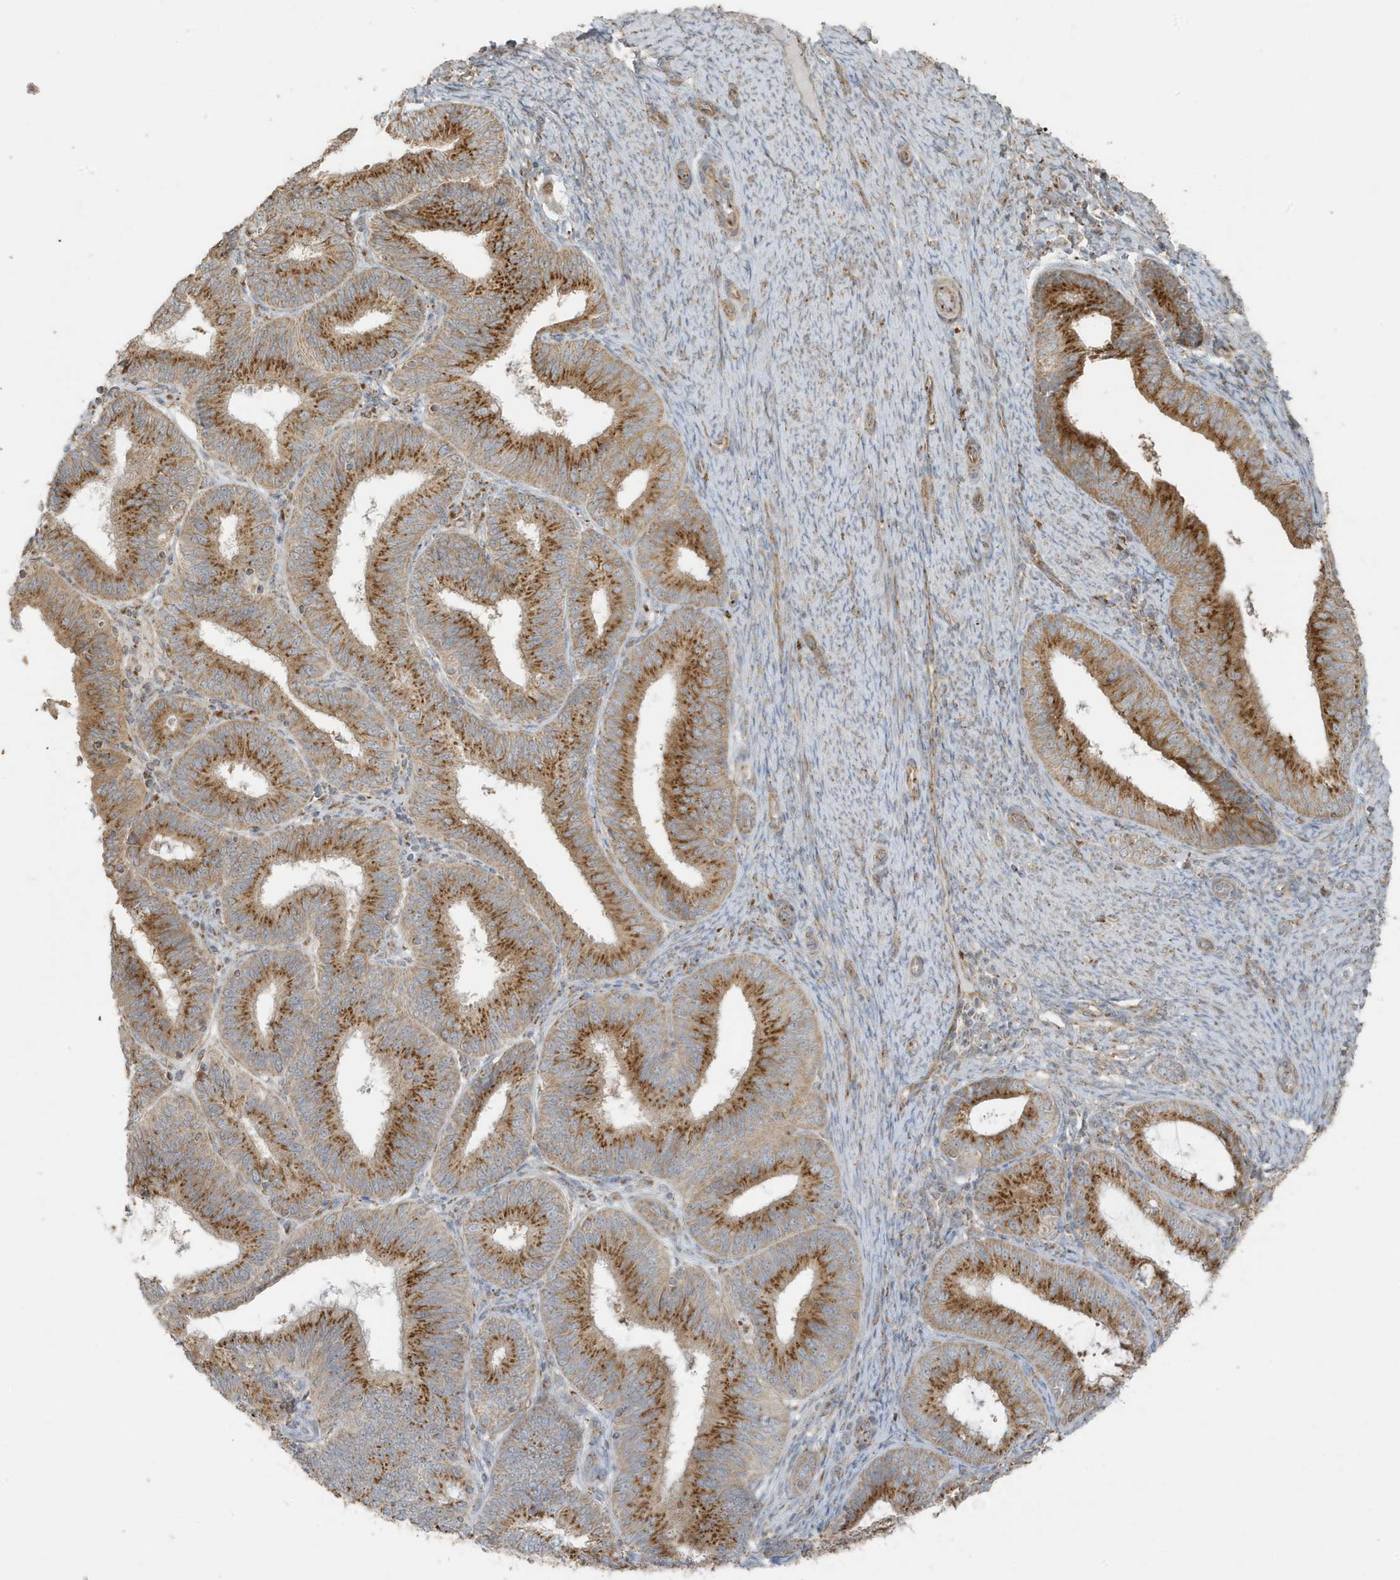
{"staining": {"intensity": "strong", "quantity": ">75%", "location": "cytoplasmic/membranous"}, "tissue": "endometrial cancer", "cell_type": "Tumor cells", "image_type": "cancer", "snomed": [{"axis": "morphology", "description": "Adenocarcinoma, NOS"}, {"axis": "topography", "description": "Endometrium"}], "caption": "The histopathology image exhibits immunohistochemical staining of endometrial cancer (adenocarcinoma). There is strong cytoplasmic/membranous expression is present in about >75% of tumor cells.", "gene": "GOLGA4", "patient": {"sex": "female", "age": 51}}